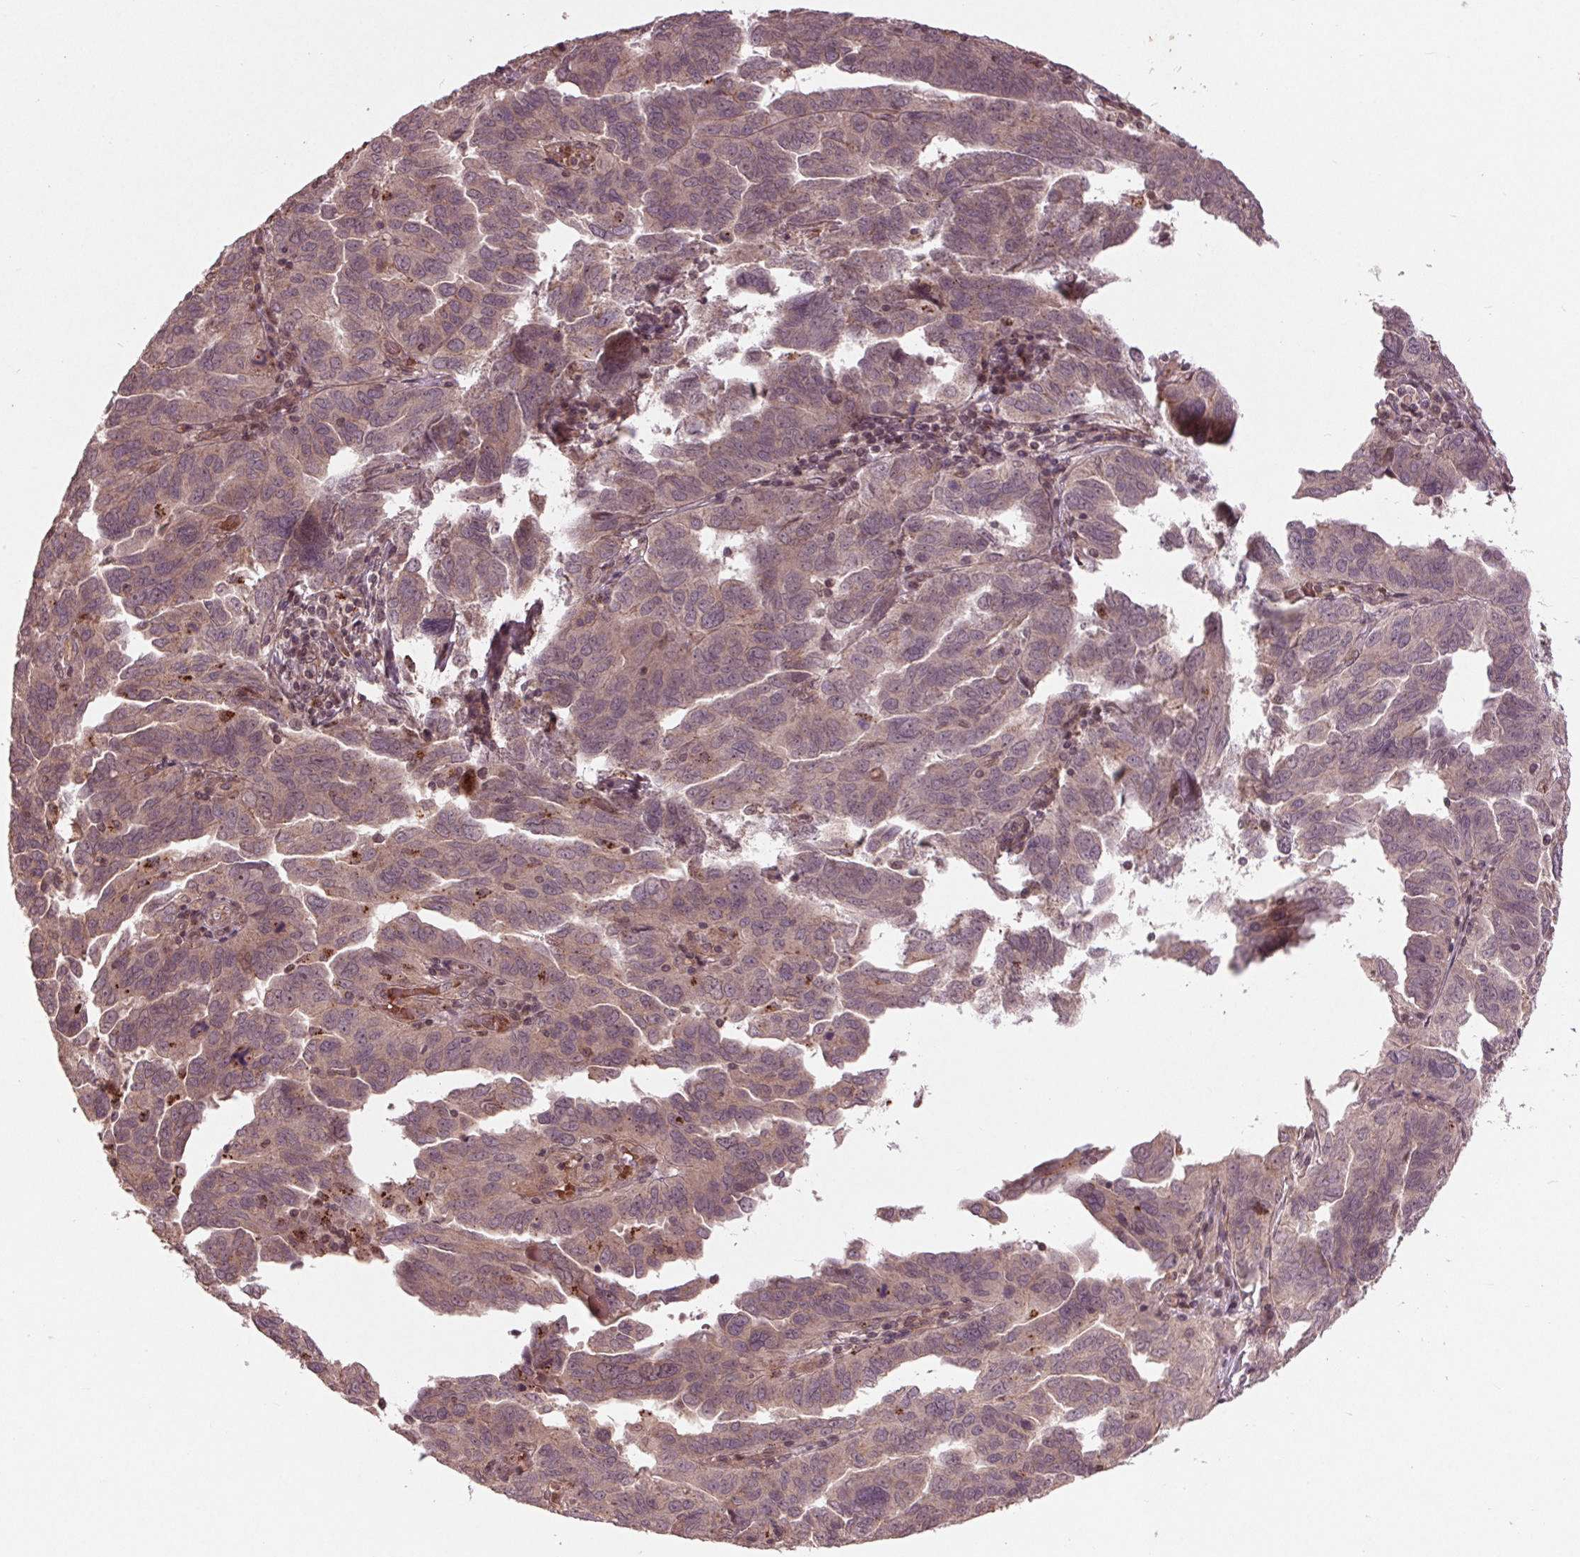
{"staining": {"intensity": "weak", "quantity": ">75%", "location": "cytoplasmic/membranous"}, "tissue": "ovarian cancer", "cell_type": "Tumor cells", "image_type": "cancer", "snomed": [{"axis": "morphology", "description": "Cystadenocarcinoma, serous, NOS"}, {"axis": "topography", "description": "Ovary"}], "caption": "Protein expression analysis of human ovarian serous cystadenocarcinoma reveals weak cytoplasmic/membranous positivity in about >75% of tumor cells.", "gene": "CDKL4", "patient": {"sex": "female", "age": 64}}